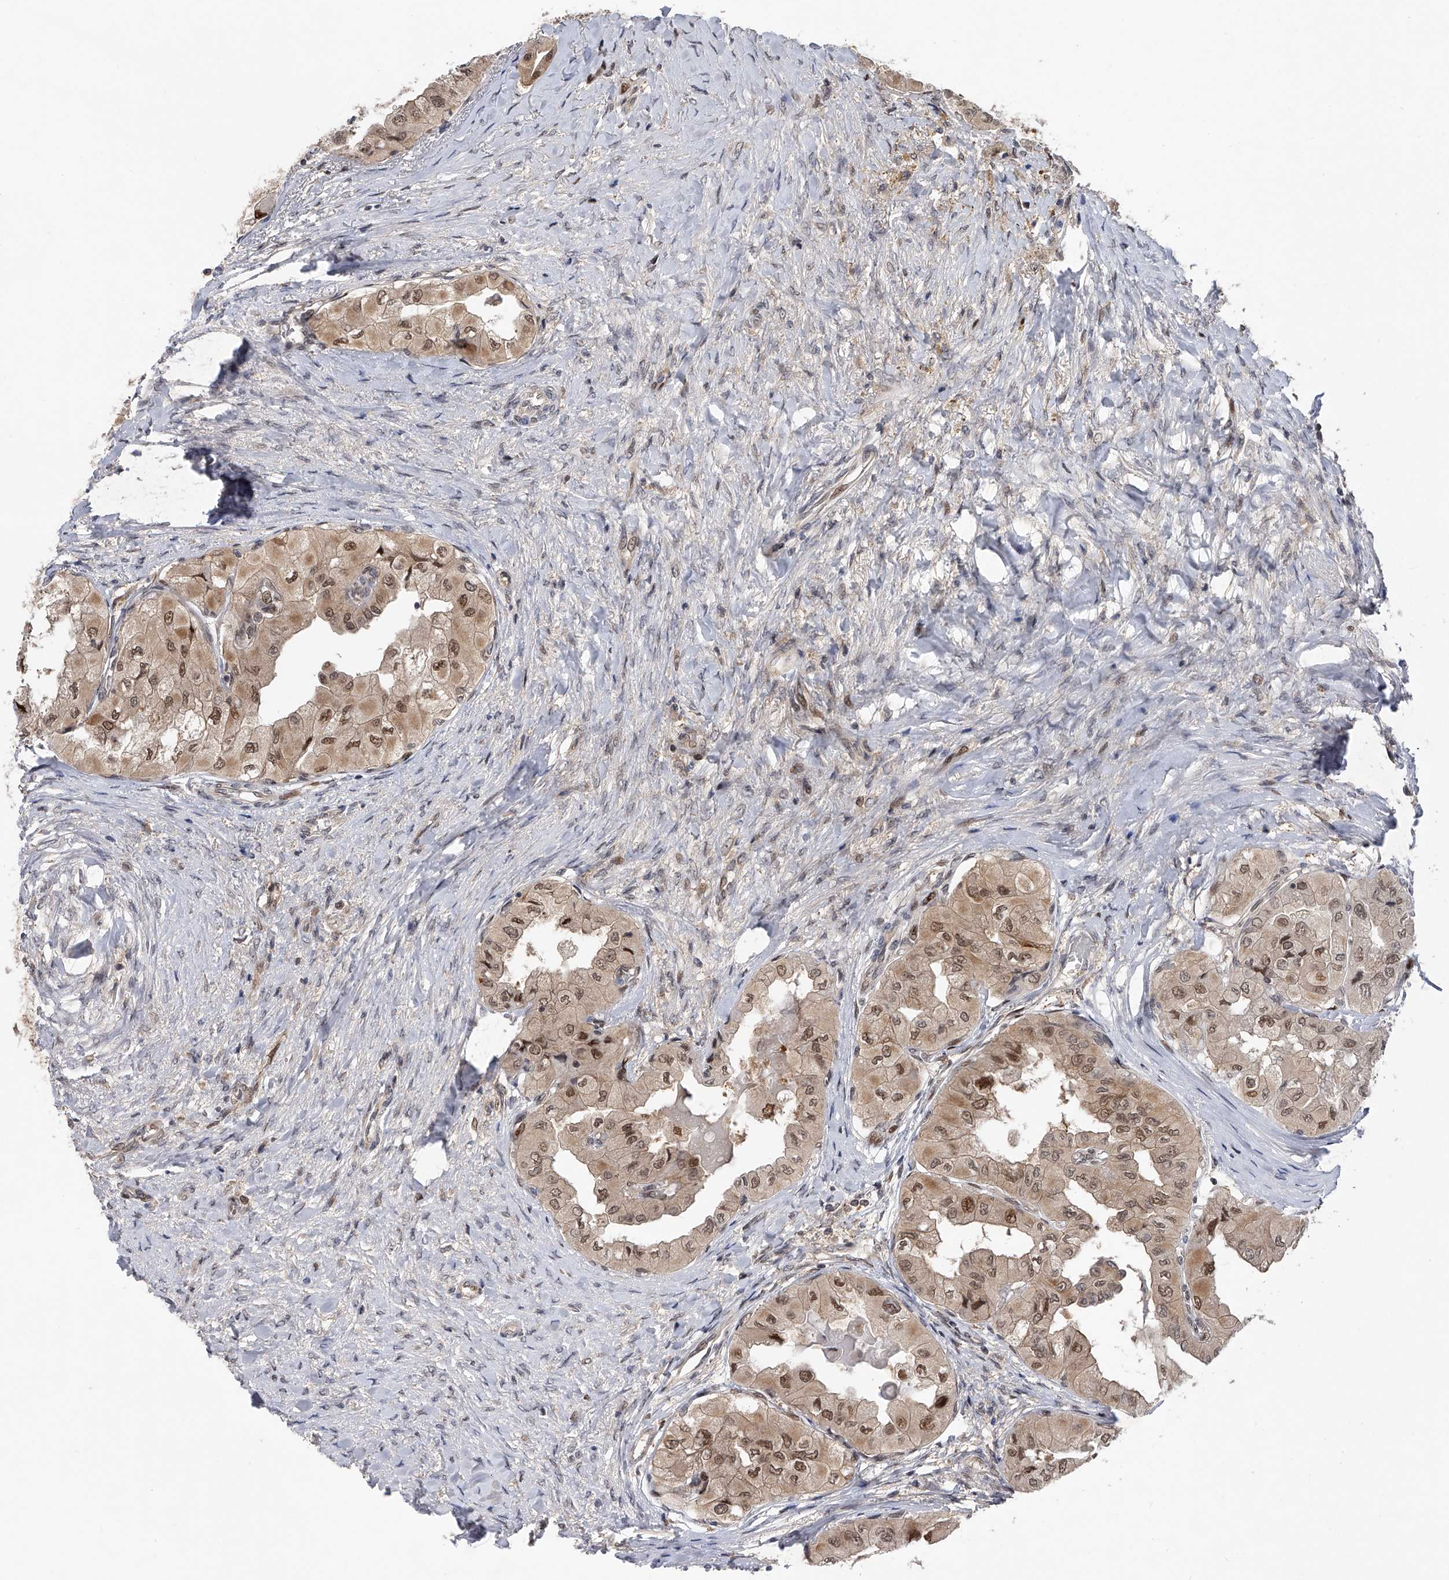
{"staining": {"intensity": "moderate", "quantity": ">75%", "location": "cytoplasmic/membranous,nuclear"}, "tissue": "thyroid cancer", "cell_type": "Tumor cells", "image_type": "cancer", "snomed": [{"axis": "morphology", "description": "Papillary adenocarcinoma, NOS"}, {"axis": "topography", "description": "Thyroid gland"}], "caption": "Moderate cytoplasmic/membranous and nuclear protein staining is seen in about >75% of tumor cells in thyroid papillary adenocarcinoma.", "gene": "RWDD2A", "patient": {"sex": "female", "age": 59}}